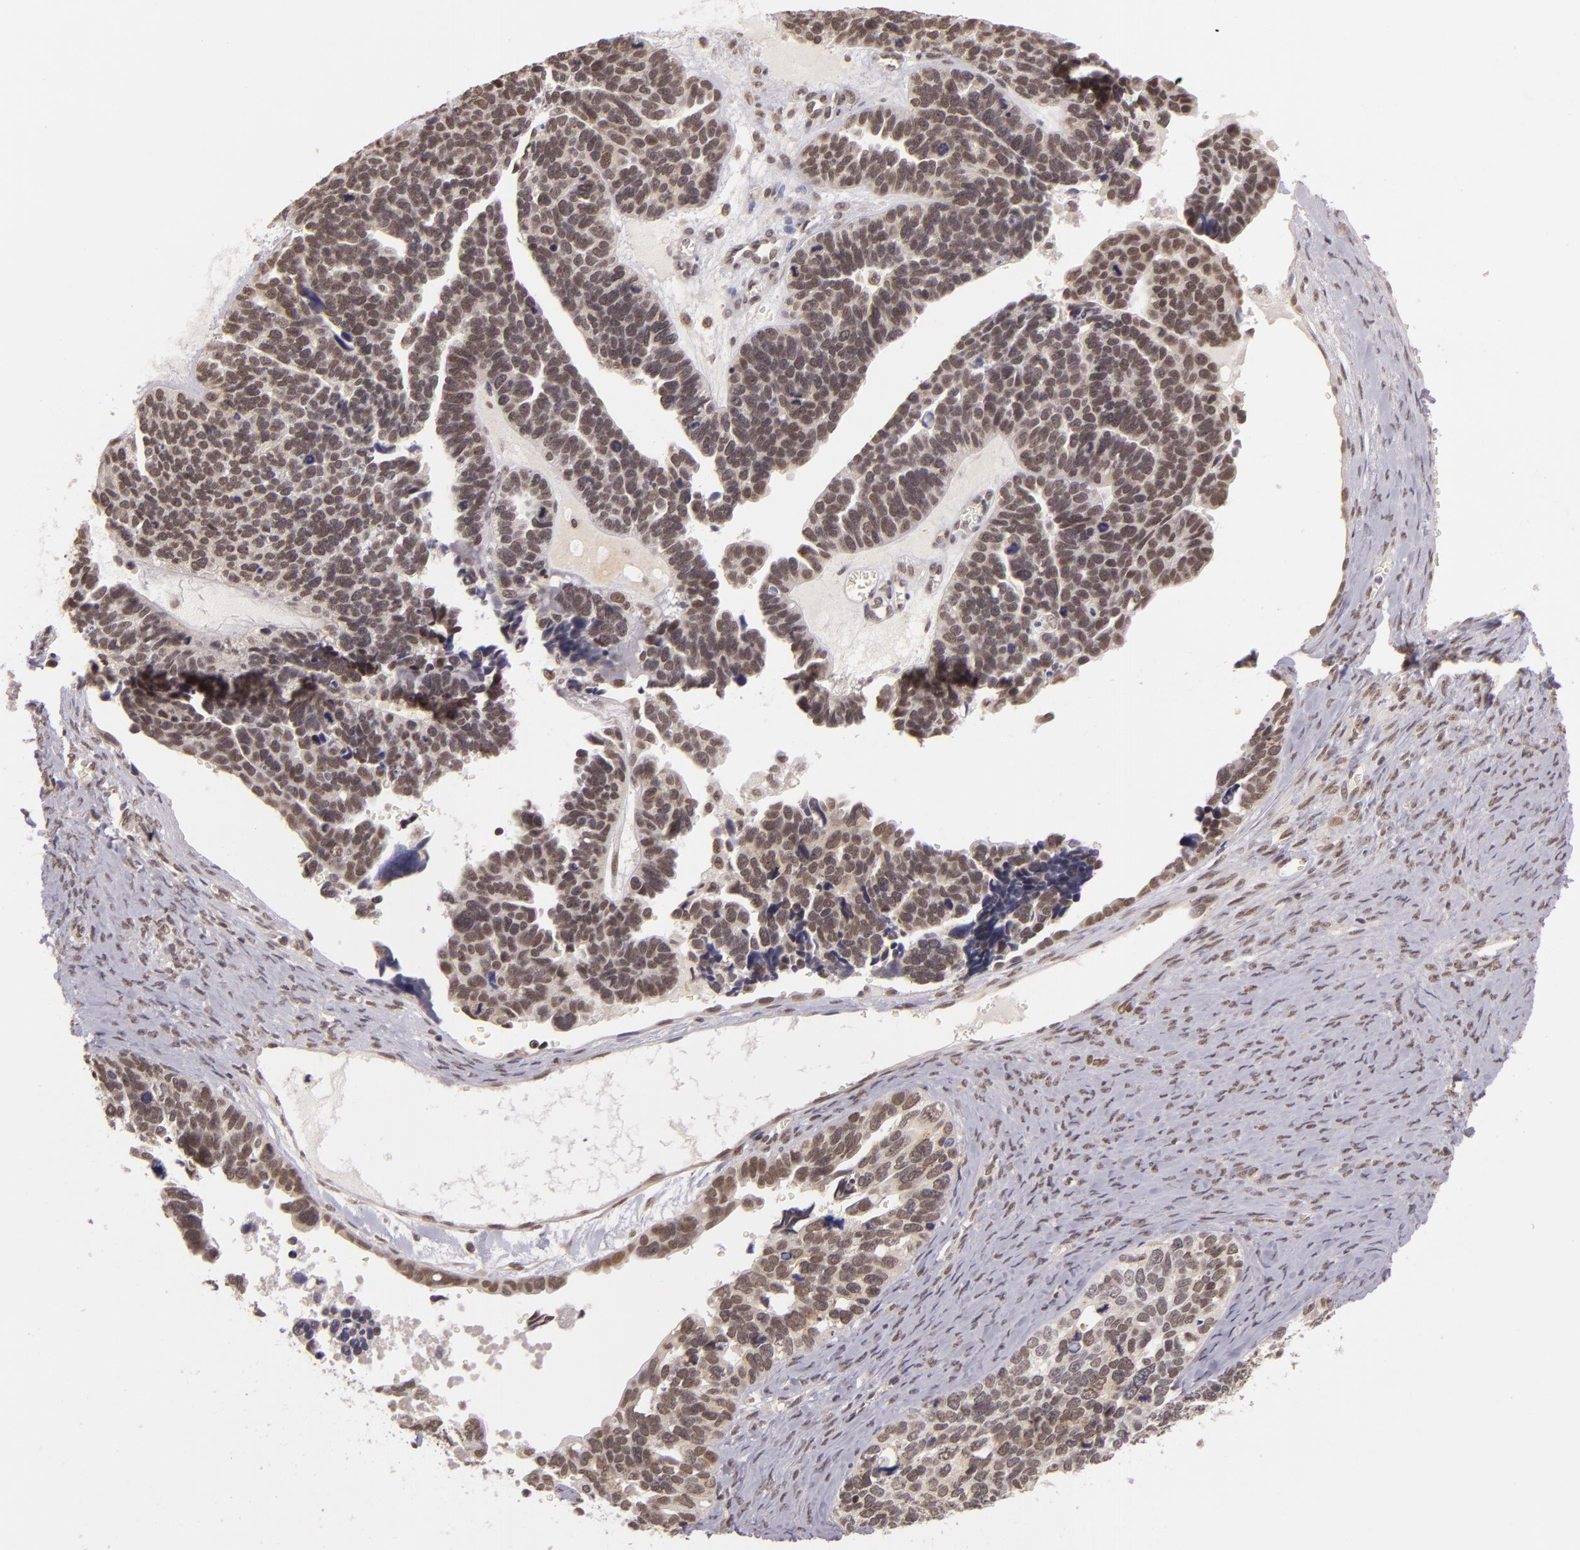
{"staining": {"intensity": "moderate", "quantity": "25%-75%", "location": "nuclear"}, "tissue": "ovarian cancer", "cell_type": "Tumor cells", "image_type": "cancer", "snomed": [{"axis": "morphology", "description": "Cystadenocarcinoma, serous, NOS"}, {"axis": "topography", "description": "Ovary"}], "caption": "This histopathology image shows immunohistochemistry (IHC) staining of human ovarian cancer, with medium moderate nuclear staining in about 25%-75% of tumor cells.", "gene": "ALX1", "patient": {"sex": "female", "age": 77}}